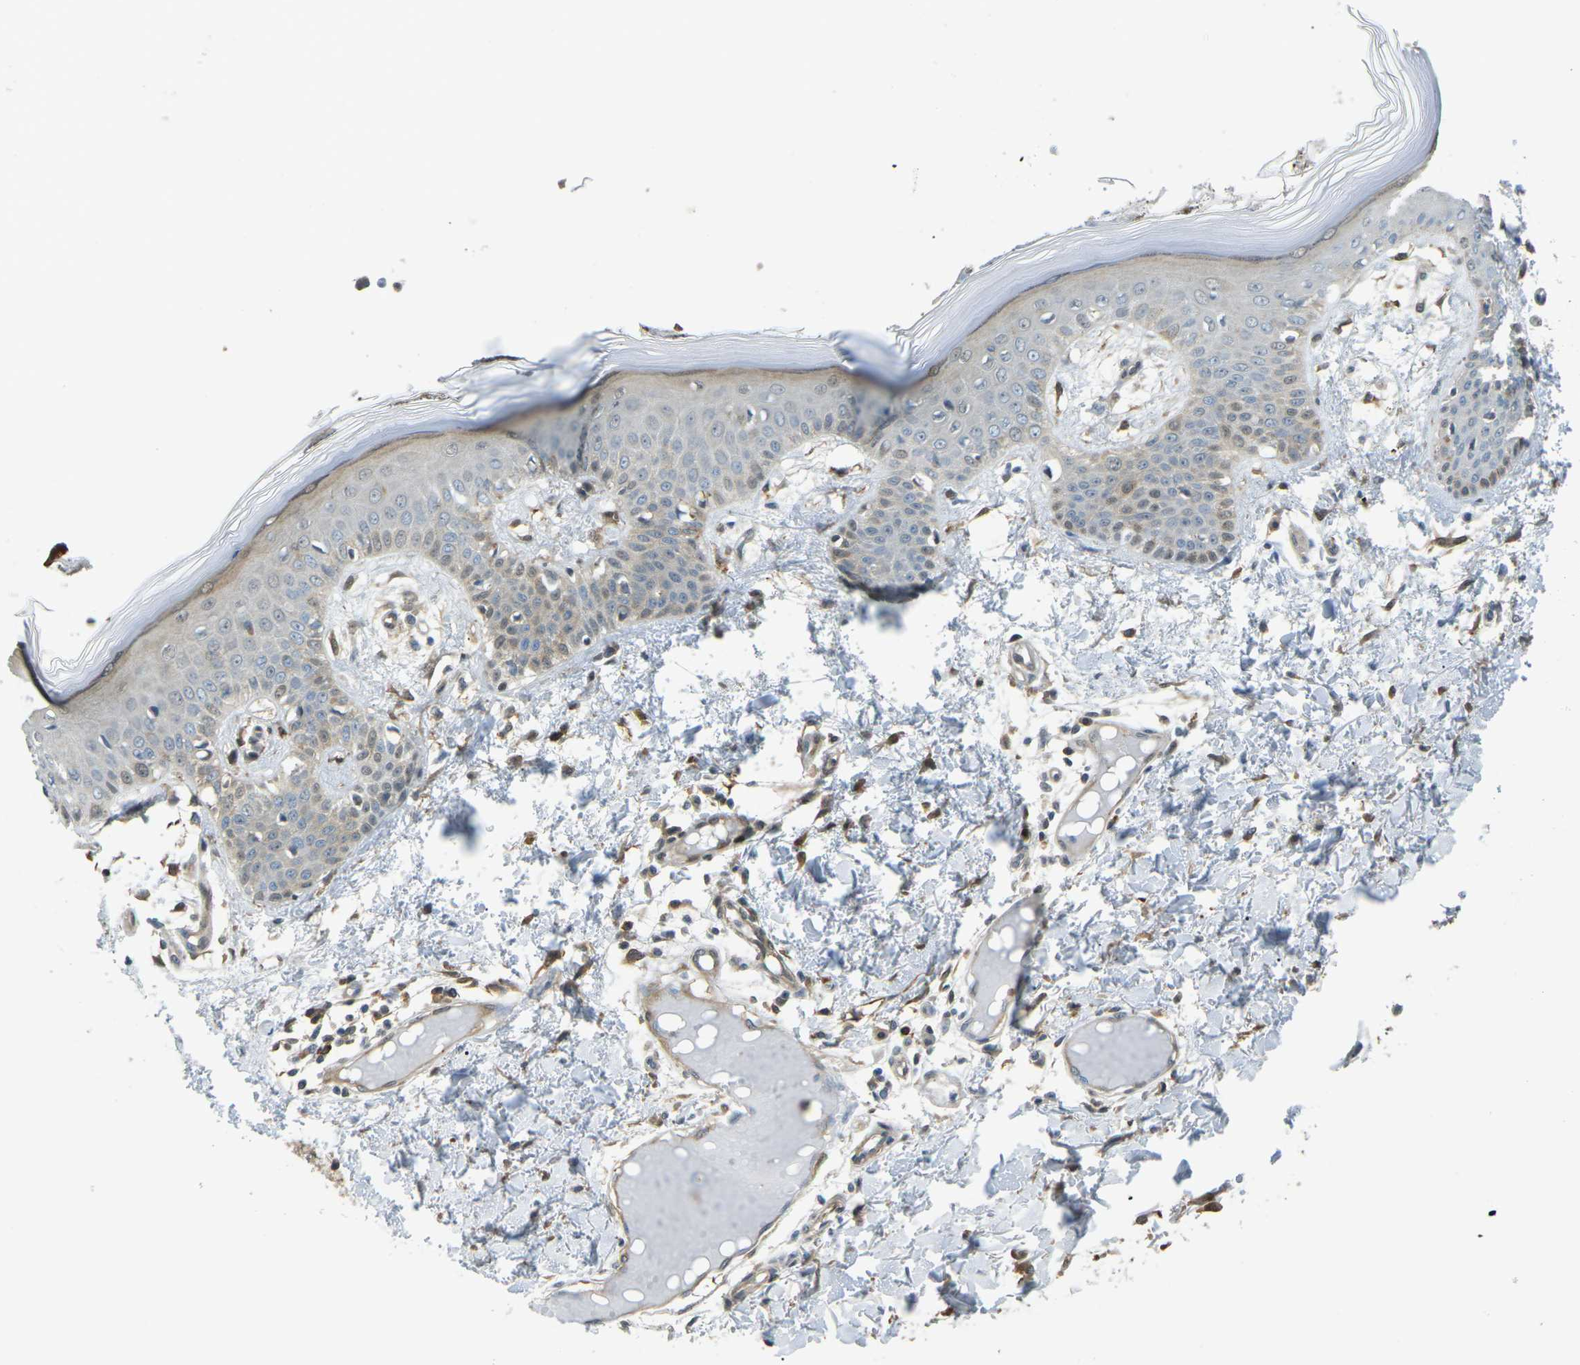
{"staining": {"intensity": "moderate", "quantity": ">75%", "location": "cytoplasmic/membranous"}, "tissue": "skin", "cell_type": "Fibroblasts", "image_type": "normal", "snomed": [{"axis": "morphology", "description": "Normal tissue, NOS"}, {"axis": "topography", "description": "Skin"}], "caption": "This image exhibits IHC staining of normal skin, with medium moderate cytoplasmic/membranous staining in approximately >75% of fibroblasts.", "gene": "PIEZO2", "patient": {"sex": "male", "age": 53}}